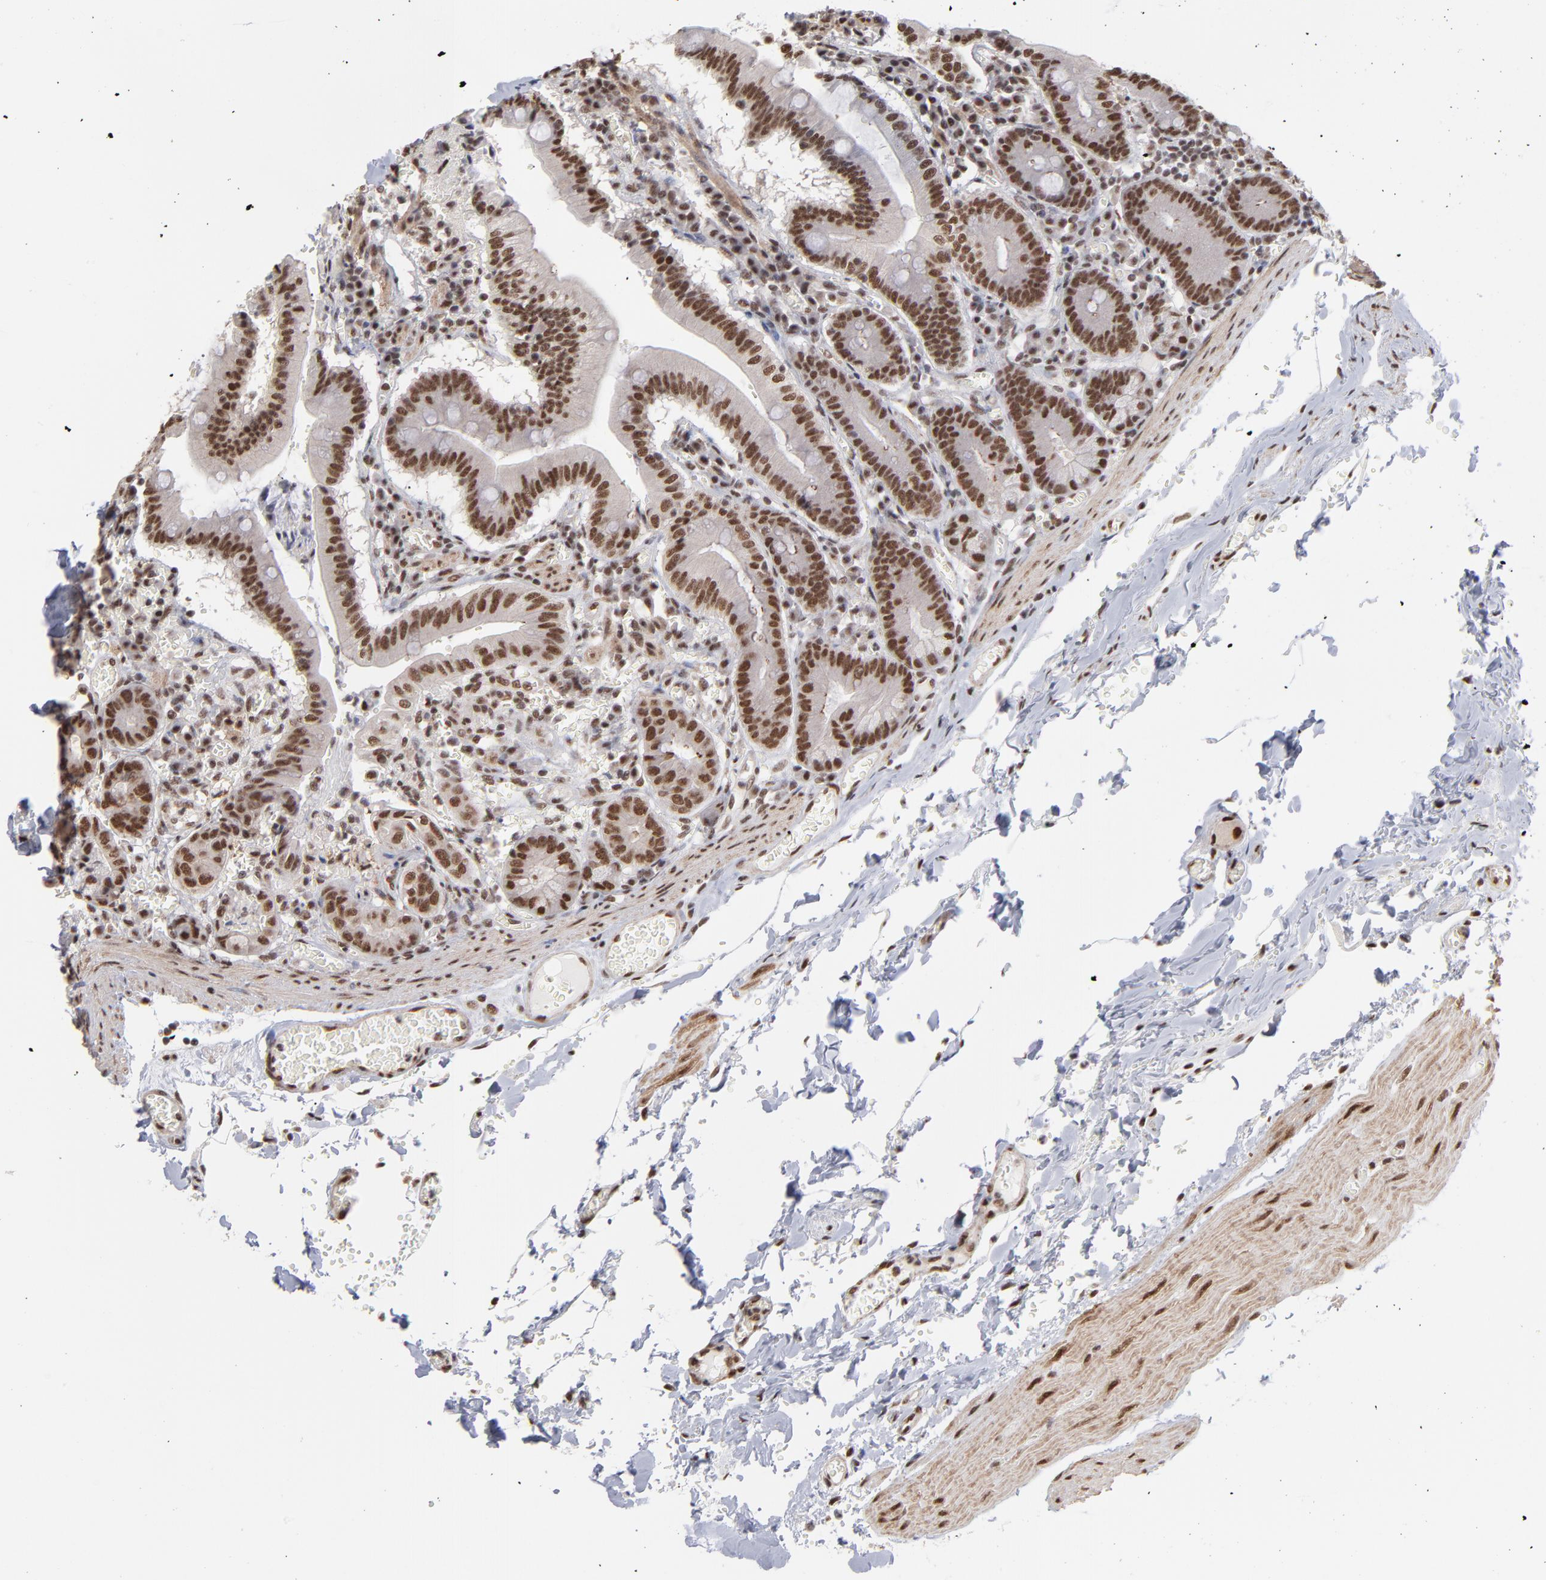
{"staining": {"intensity": "strong", "quantity": ">75%", "location": "cytoplasmic/membranous,nuclear"}, "tissue": "small intestine", "cell_type": "Glandular cells", "image_type": "normal", "snomed": [{"axis": "morphology", "description": "Normal tissue, NOS"}, {"axis": "topography", "description": "Small intestine"}], "caption": "A brown stain shows strong cytoplasmic/membranous,nuclear expression of a protein in glandular cells of unremarkable human small intestine. (DAB (3,3'-diaminobenzidine) = brown stain, brightfield microscopy at high magnification).", "gene": "ZNF3", "patient": {"sex": "male", "age": 71}}